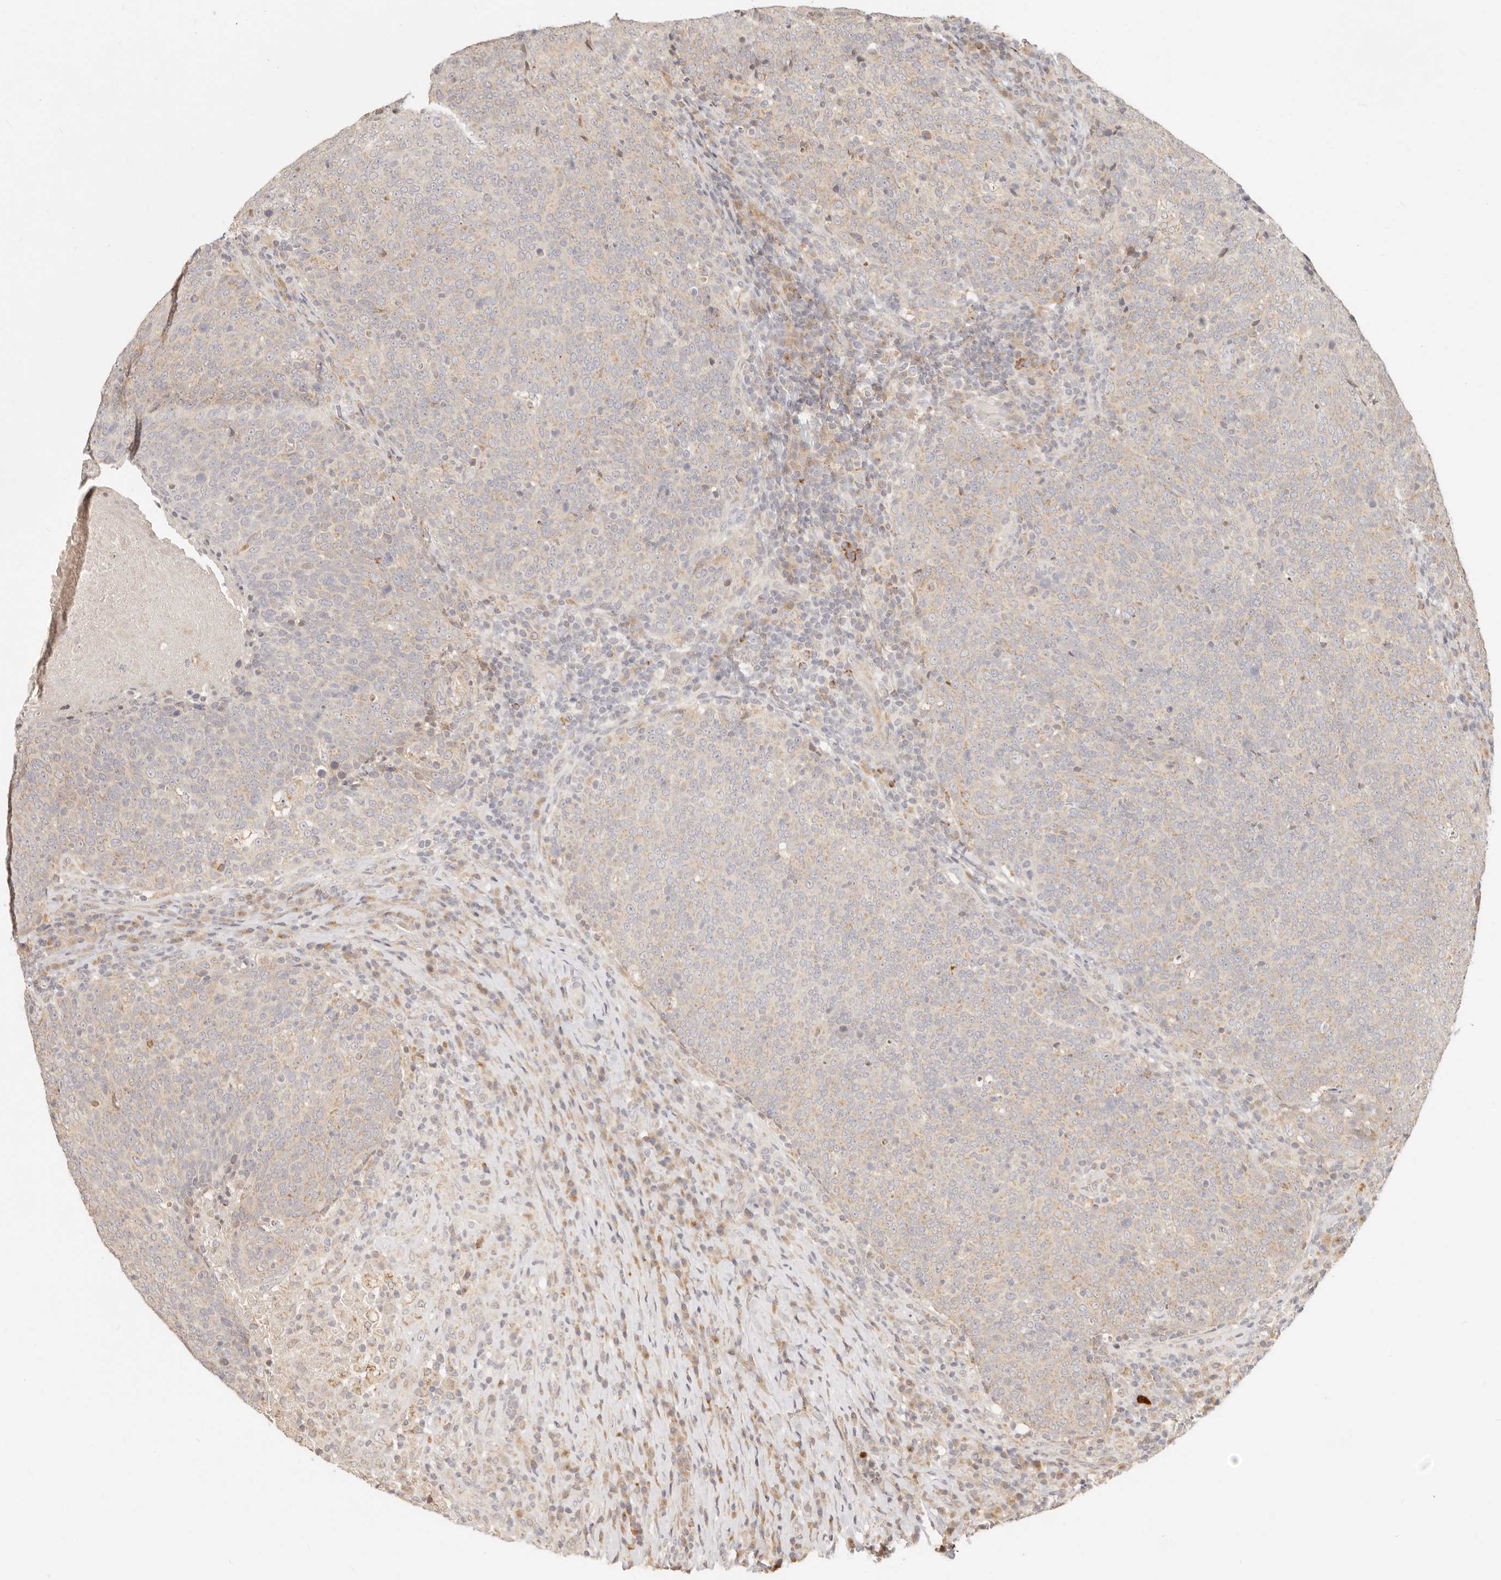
{"staining": {"intensity": "weak", "quantity": ">75%", "location": "cytoplasmic/membranous"}, "tissue": "head and neck cancer", "cell_type": "Tumor cells", "image_type": "cancer", "snomed": [{"axis": "morphology", "description": "Squamous cell carcinoma, NOS"}, {"axis": "morphology", "description": "Squamous cell carcinoma, metastatic, NOS"}, {"axis": "topography", "description": "Lymph node"}, {"axis": "topography", "description": "Head-Neck"}], "caption": "A brown stain labels weak cytoplasmic/membranous expression of a protein in human head and neck squamous cell carcinoma tumor cells. Using DAB (brown) and hematoxylin (blue) stains, captured at high magnification using brightfield microscopy.", "gene": "TIMM17A", "patient": {"sex": "male", "age": 62}}